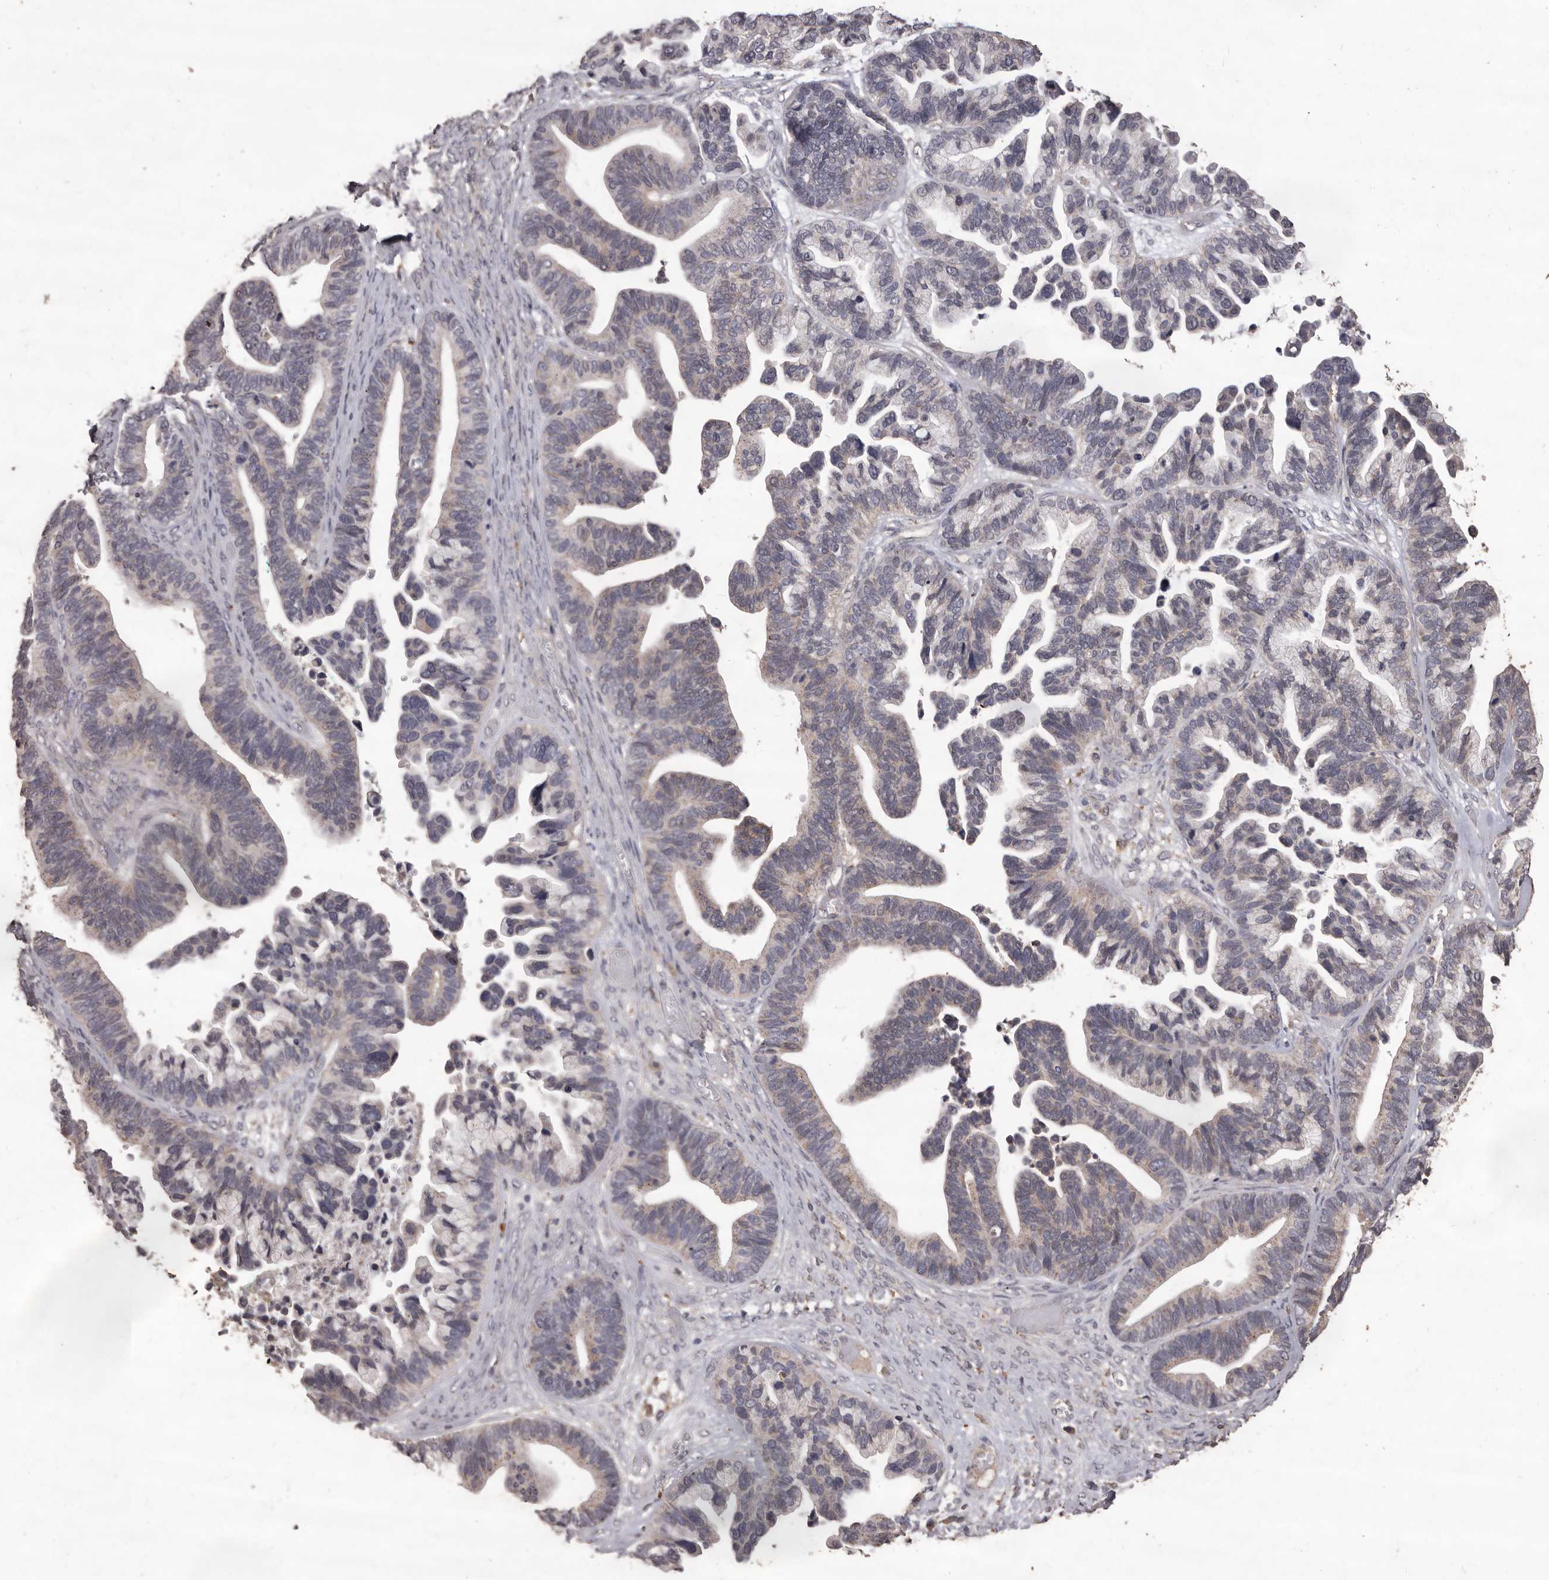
{"staining": {"intensity": "weak", "quantity": "25%-75%", "location": "cytoplasmic/membranous"}, "tissue": "ovarian cancer", "cell_type": "Tumor cells", "image_type": "cancer", "snomed": [{"axis": "morphology", "description": "Cystadenocarcinoma, serous, NOS"}, {"axis": "topography", "description": "Ovary"}], "caption": "The immunohistochemical stain labels weak cytoplasmic/membranous staining in tumor cells of serous cystadenocarcinoma (ovarian) tissue.", "gene": "PRSS27", "patient": {"sex": "female", "age": 56}}